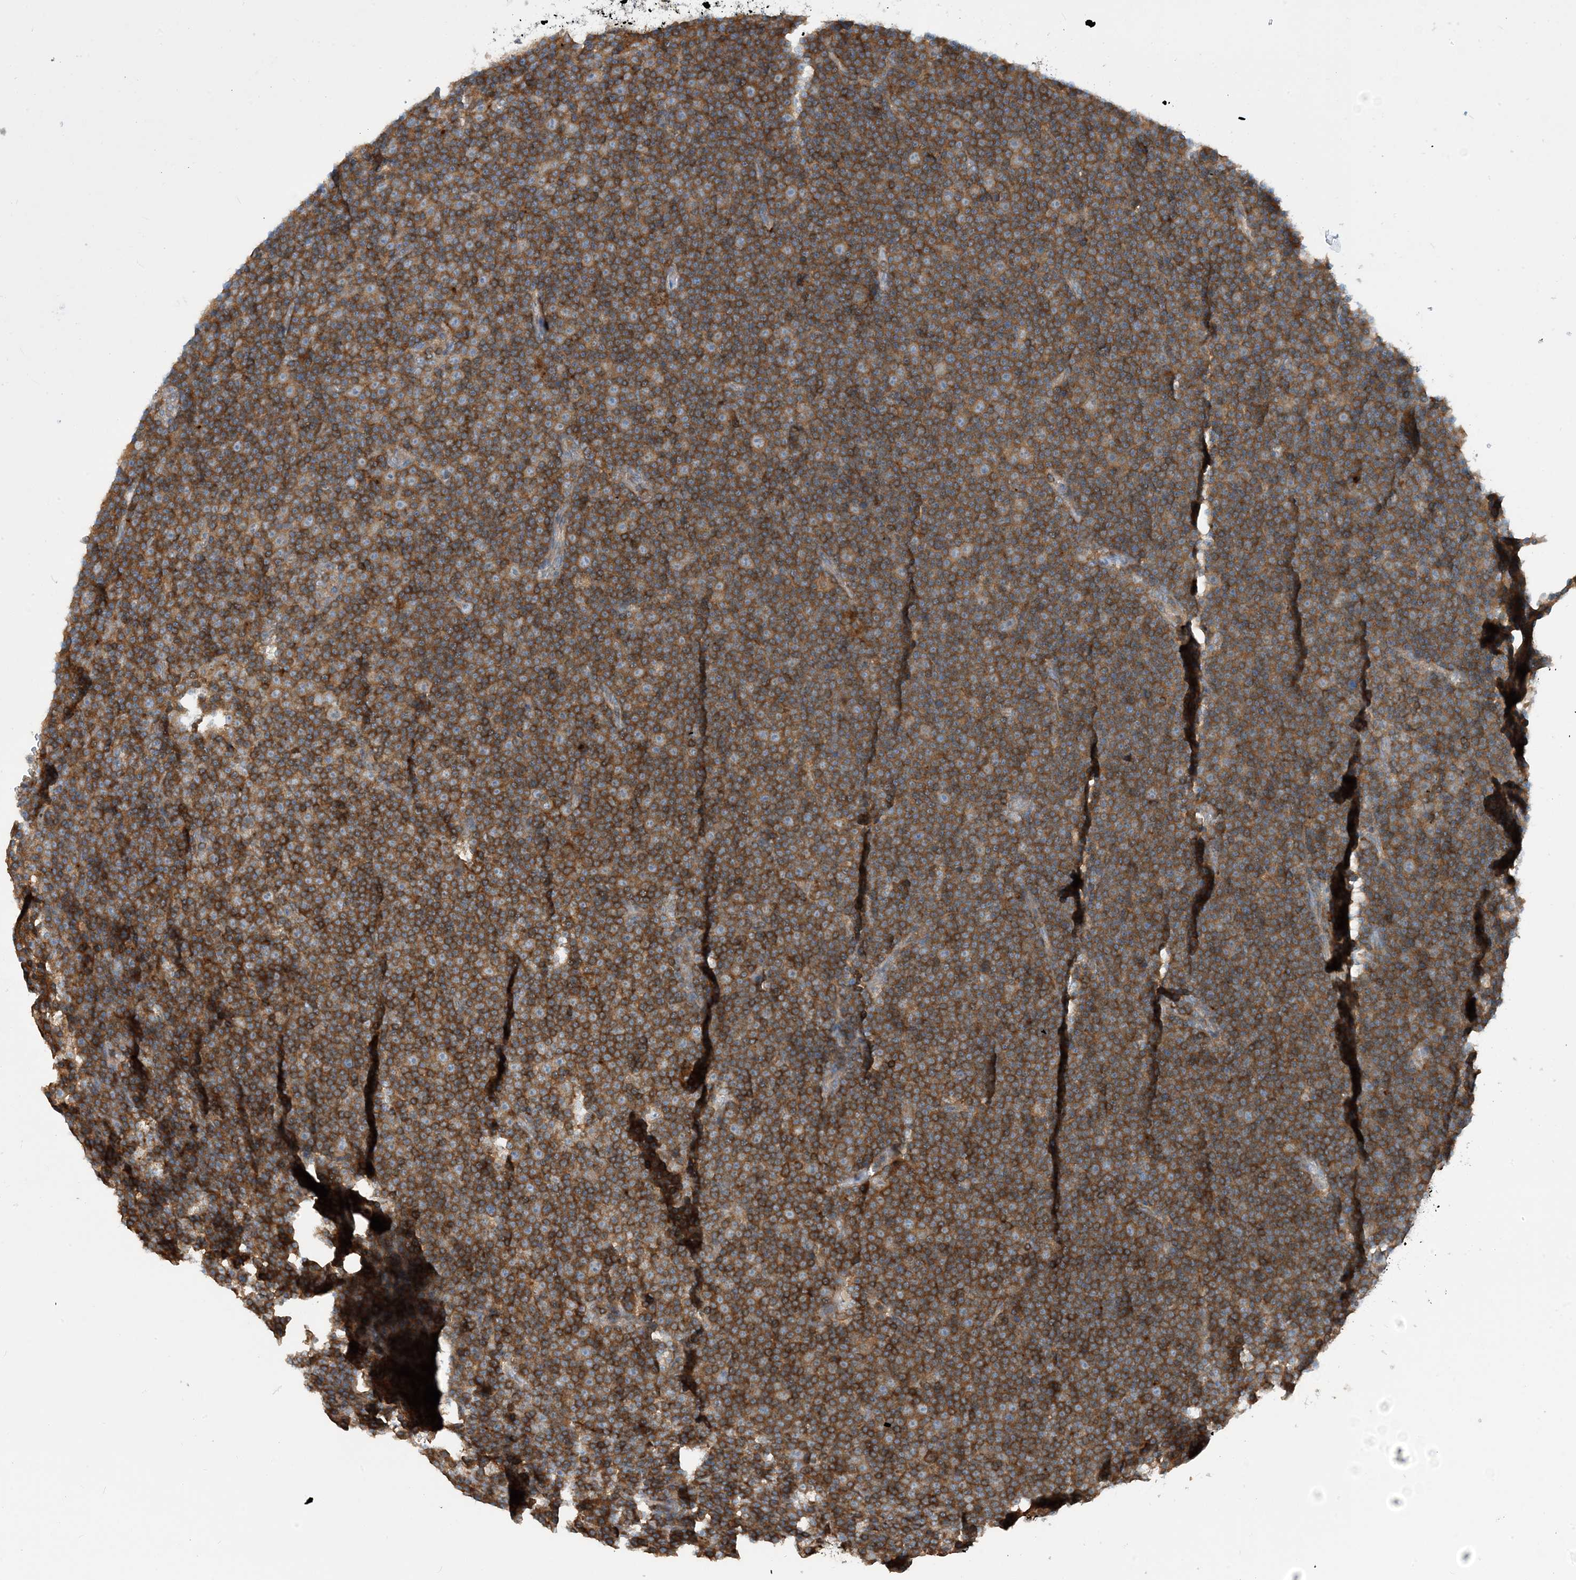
{"staining": {"intensity": "moderate", "quantity": ">75%", "location": "cytoplasmic/membranous"}, "tissue": "lymphoma", "cell_type": "Tumor cells", "image_type": "cancer", "snomed": [{"axis": "morphology", "description": "Malignant lymphoma, non-Hodgkin's type, Low grade"}, {"axis": "topography", "description": "Lymph node"}], "caption": "Tumor cells show medium levels of moderate cytoplasmic/membranous expression in about >75% of cells in human low-grade malignant lymphoma, non-Hodgkin's type.", "gene": "SFMBT2", "patient": {"sex": "female", "age": 67}}